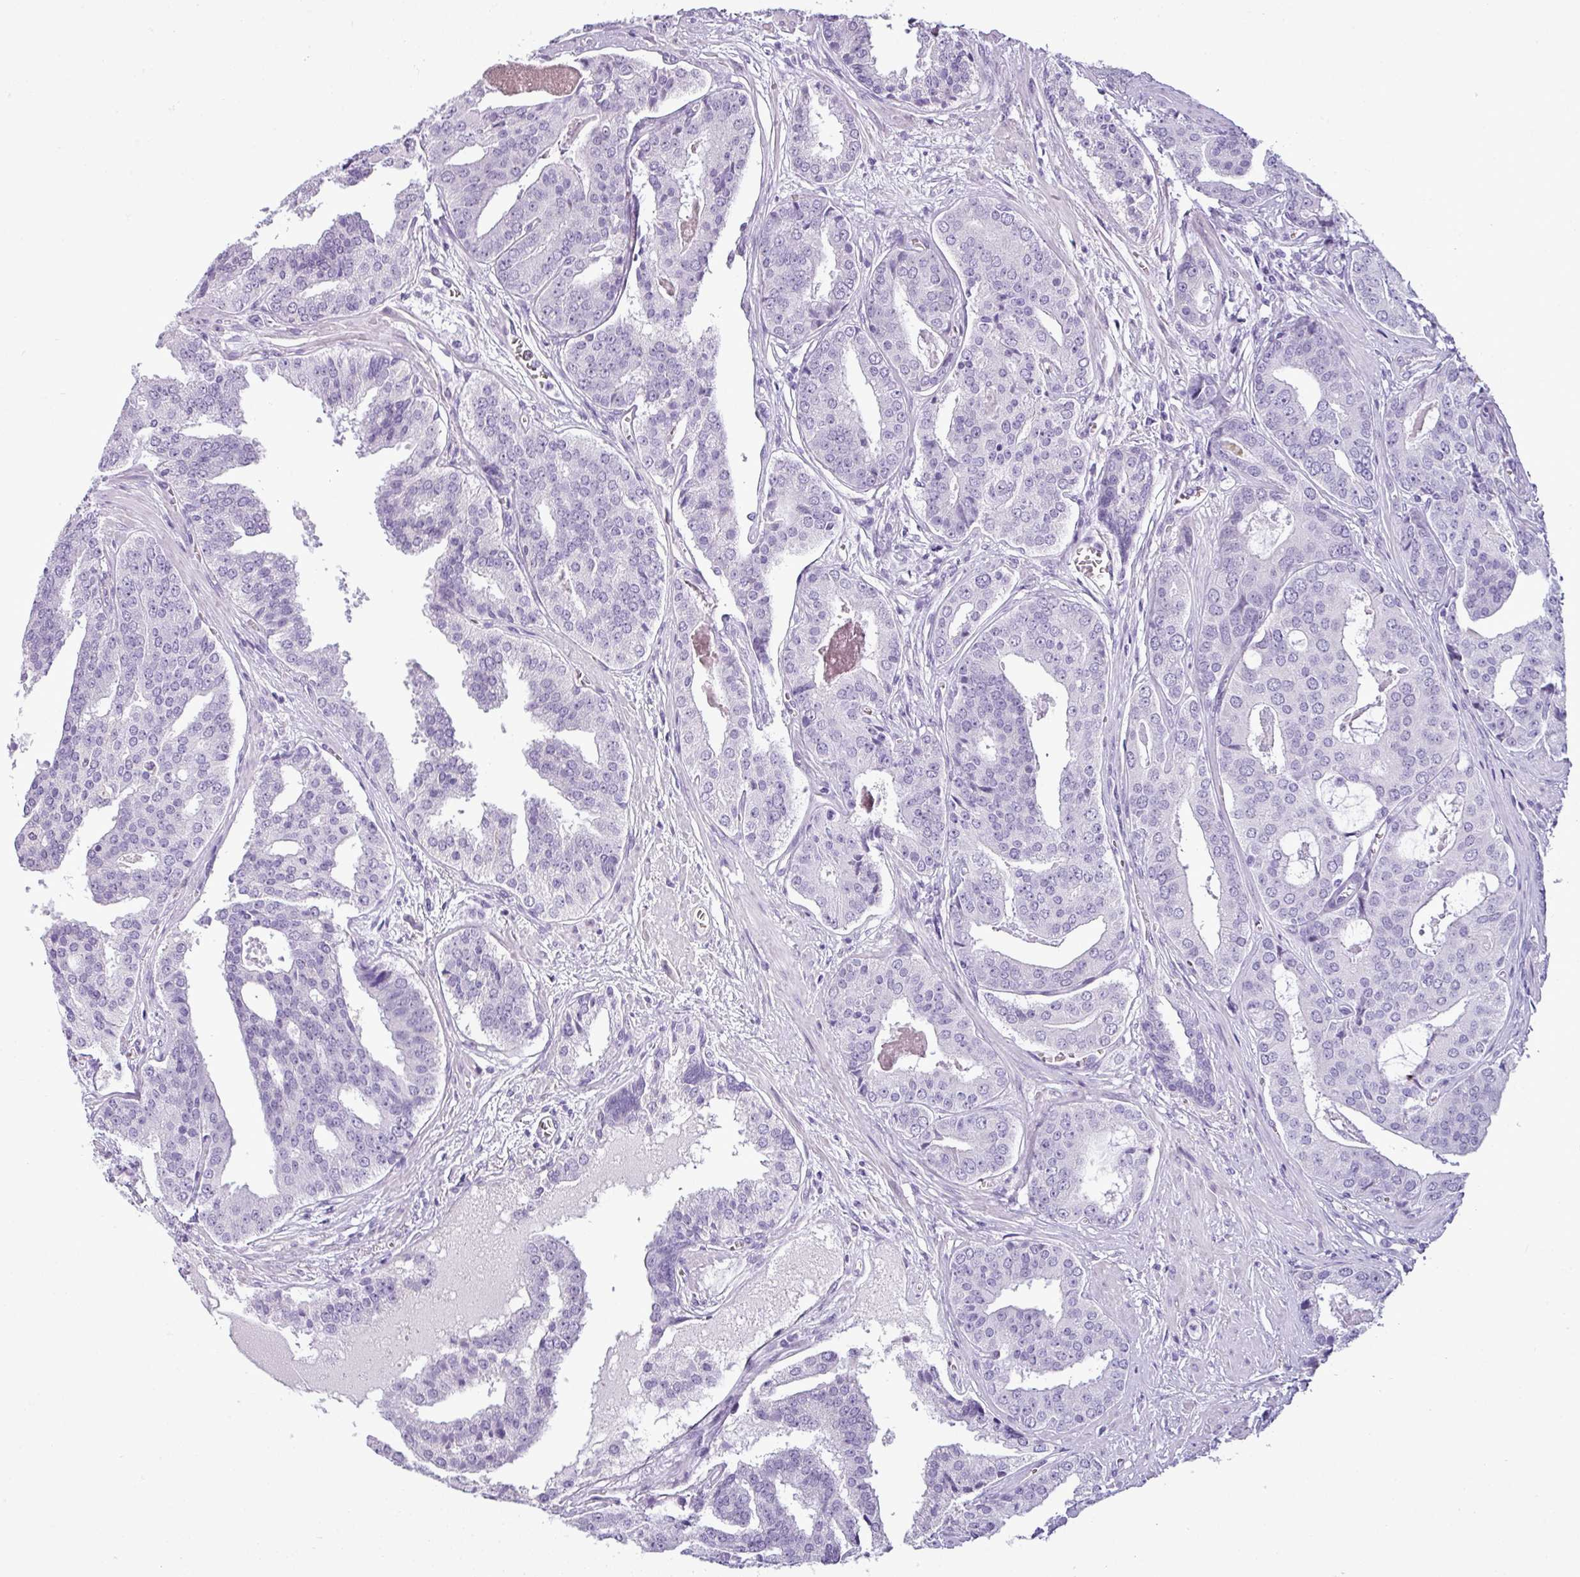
{"staining": {"intensity": "negative", "quantity": "none", "location": "none"}, "tissue": "prostate cancer", "cell_type": "Tumor cells", "image_type": "cancer", "snomed": [{"axis": "morphology", "description": "Adenocarcinoma, High grade"}, {"axis": "topography", "description": "Prostate"}], "caption": "Immunohistochemical staining of prostate cancer (adenocarcinoma (high-grade)) exhibits no significant staining in tumor cells. The staining is performed using DAB brown chromogen with nuclei counter-stained in using hematoxylin.", "gene": "CDH16", "patient": {"sex": "male", "age": 71}}